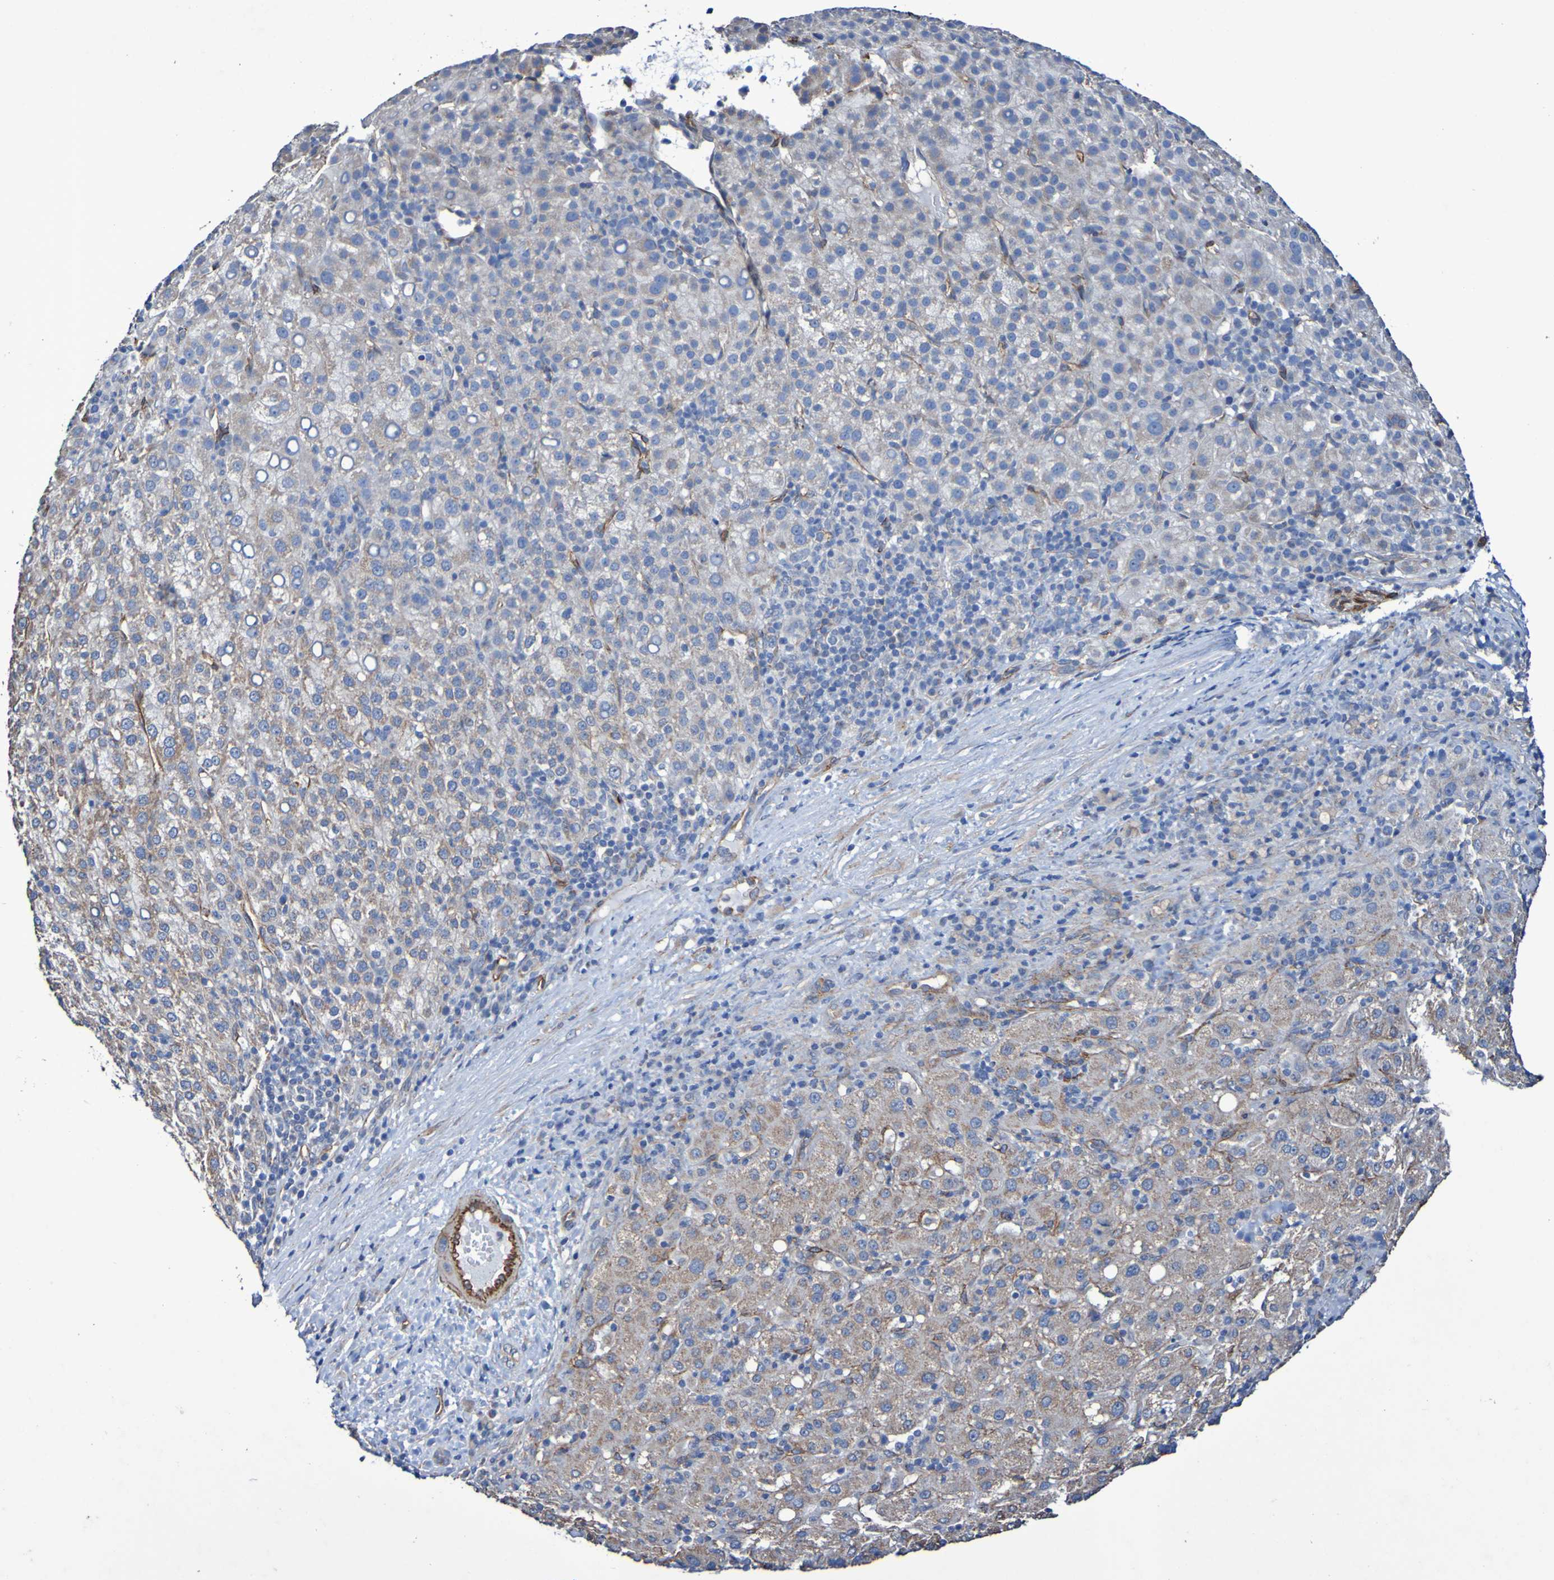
{"staining": {"intensity": "weak", "quantity": "25%-75%", "location": "cytoplasmic/membranous"}, "tissue": "liver cancer", "cell_type": "Tumor cells", "image_type": "cancer", "snomed": [{"axis": "morphology", "description": "Carcinoma, Hepatocellular, NOS"}, {"axis": "topography", "description": "Liver"}], "caption": "Protein staining of liver cancer tissue displays weak cytoplasmic/membranous expression in about 25%-75% of tumor cells.", "gene": "ELMOD3", "patient": {"sex": "female", "age": 58}}